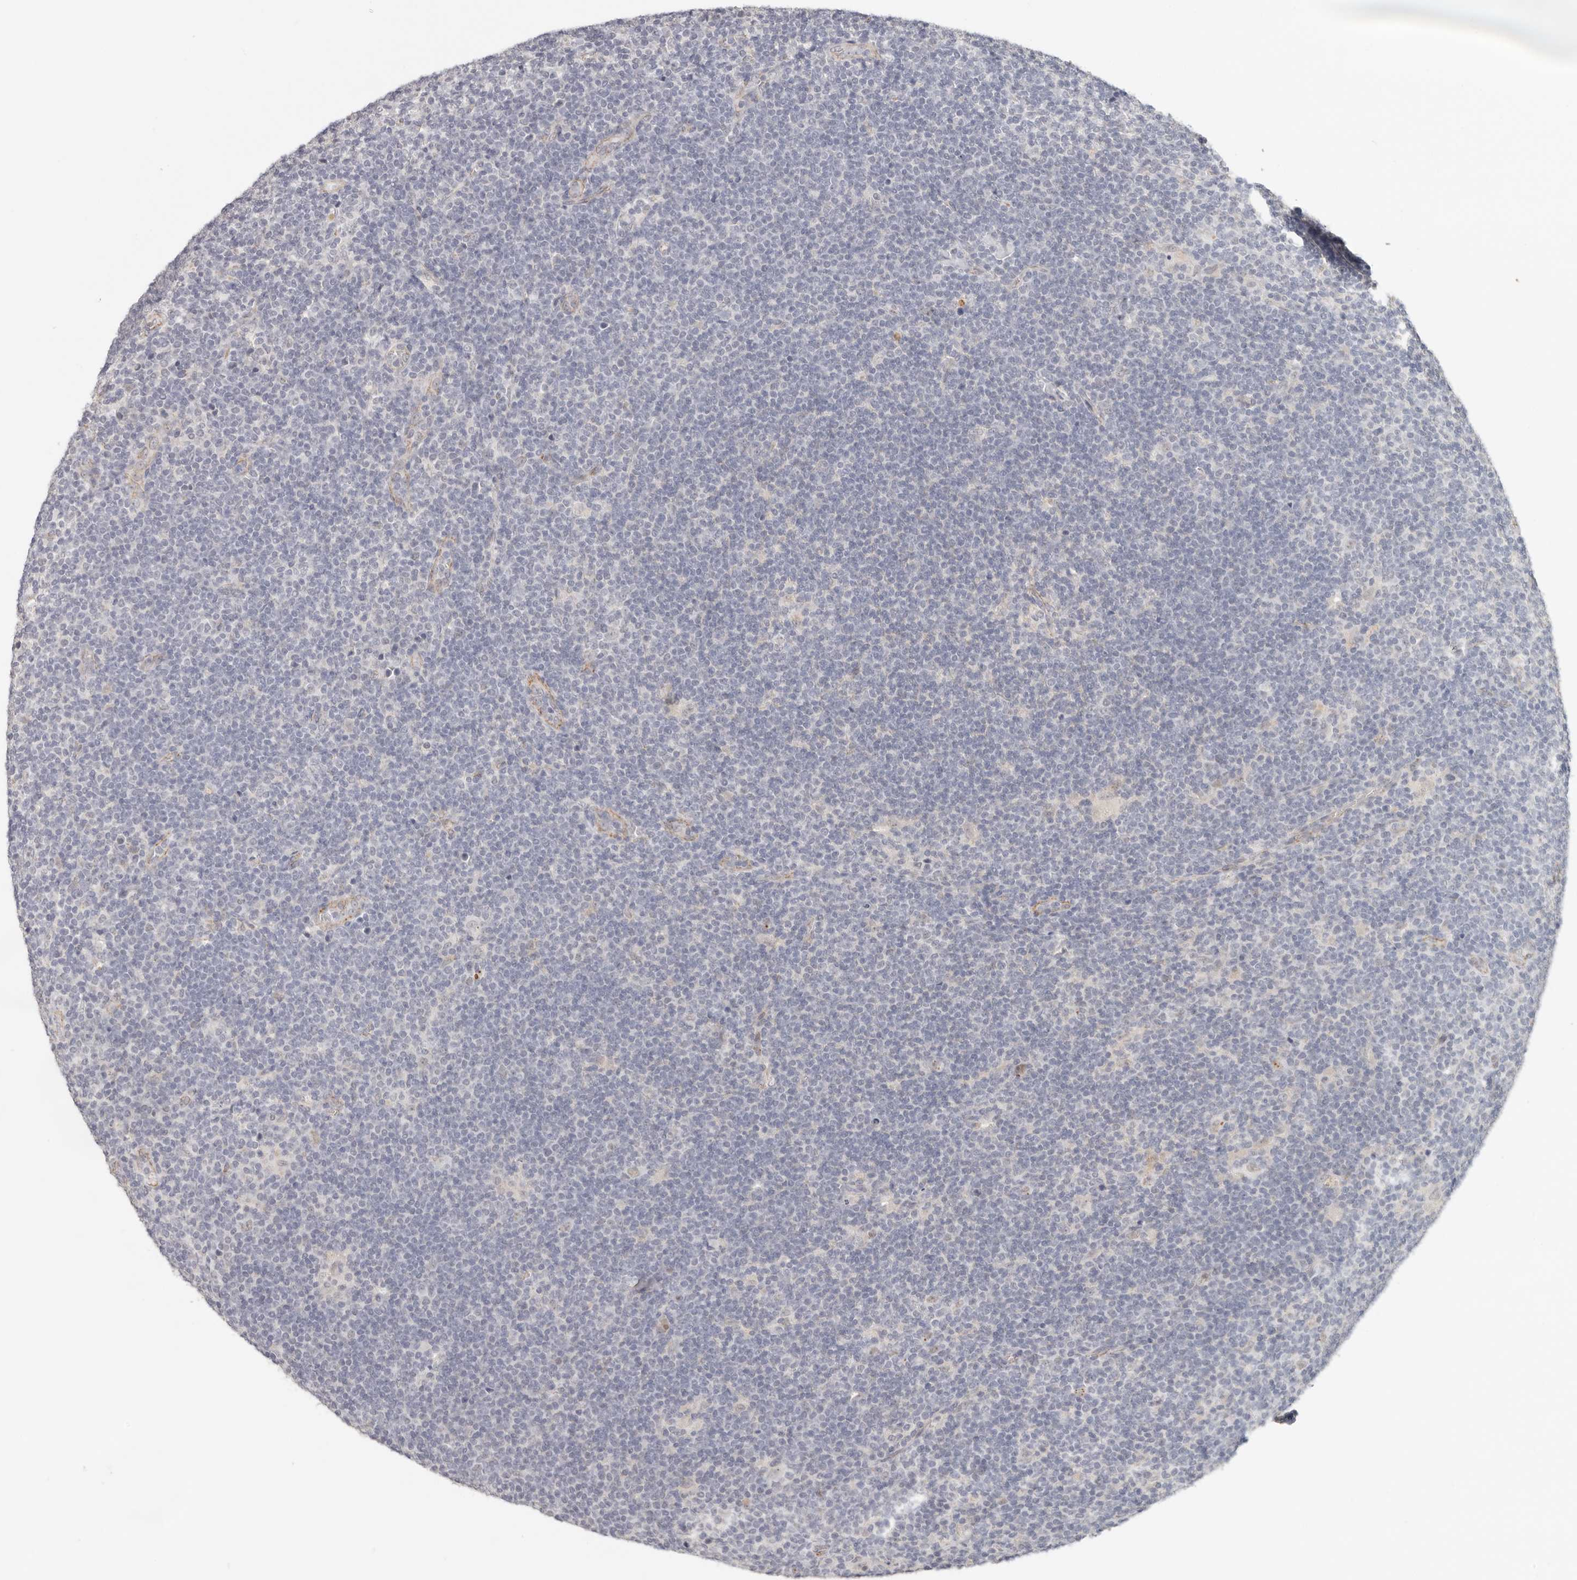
{"staining": {"intensity": "weak", "quantity": "25%-75%", "location": "nuclear"}, "tissue": "lymphoma", "cell_type": "Tumor cells", "image_type": "cancer", "snomed": [{"axis": "morphology", "description": "Hodgkin's disease, NOS"}, {"axis": "topography", "description": "Lymph node"}], "caption": "Immunohistochemical staining of Hodgkin's disease reveals low levels of weak nuclear positivity in approximately 25%-75% of tumor cells.", "gene": "ANXA9", "patient": {"sex": "female", "age": 57}}